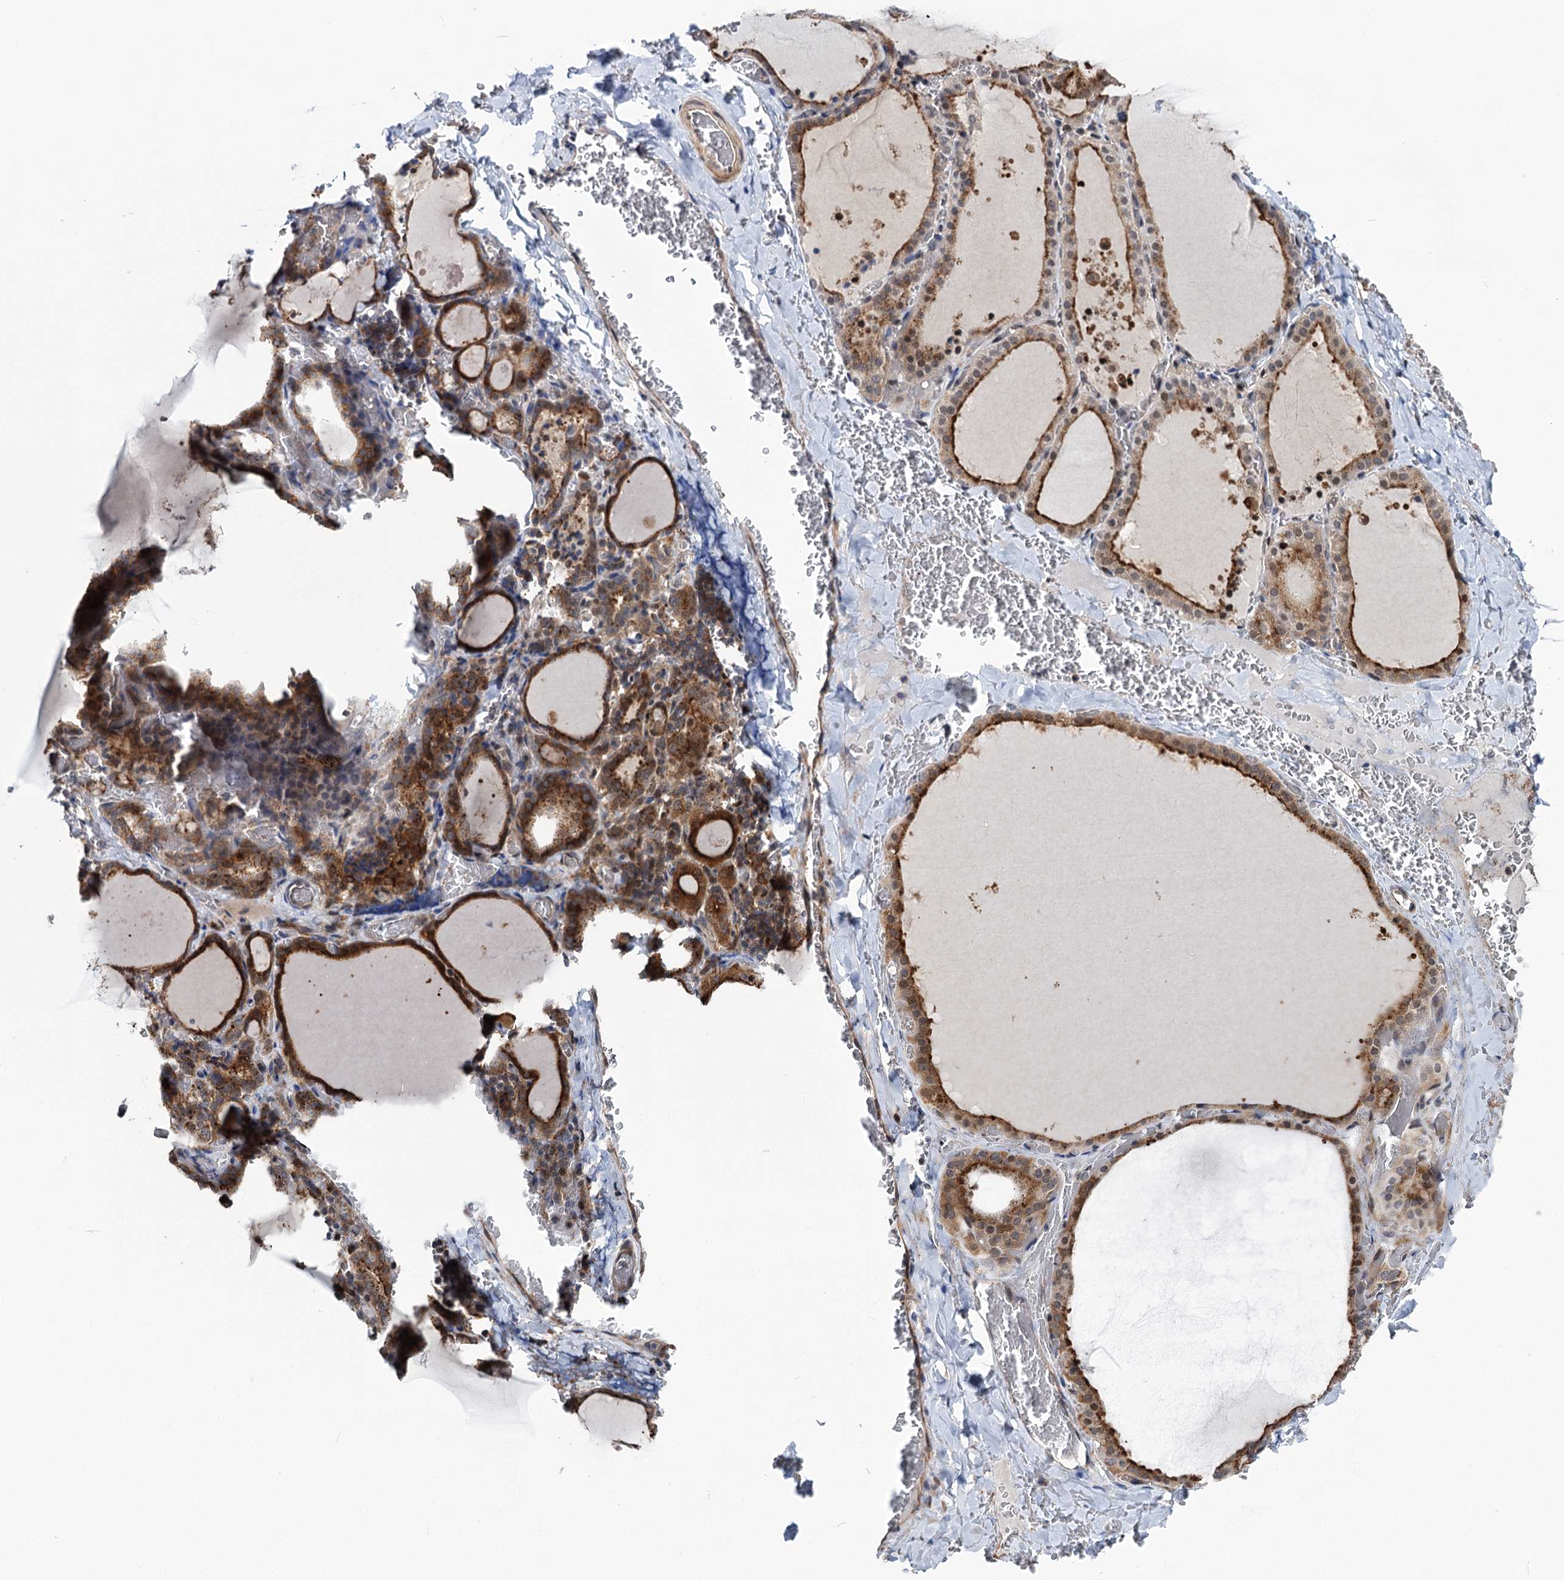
{"staining": {"intensity": "strong", "quantity": ">75%", "location": "cytoplasmic/membranous,nuclear"}, "tissue": "thyroid gland", "cell_type": "Glandular cells", "image_type": "normal", "snomed": [{"axis": "morphology", "description": "Normal tissue, NOS"}, {"axis": "topography", "description": "Thyroid gland"}], "caption": "Immunohistochemistry photomicrograph of normal human thyroid gland stained for a protein (brown), which demonstrates high levels of strong cytoplasmic/membranous,nuclear staining in about >75% of glandular cells.", "gene": "GPBP1", "patient": {"sex": "female", "age": 39}}